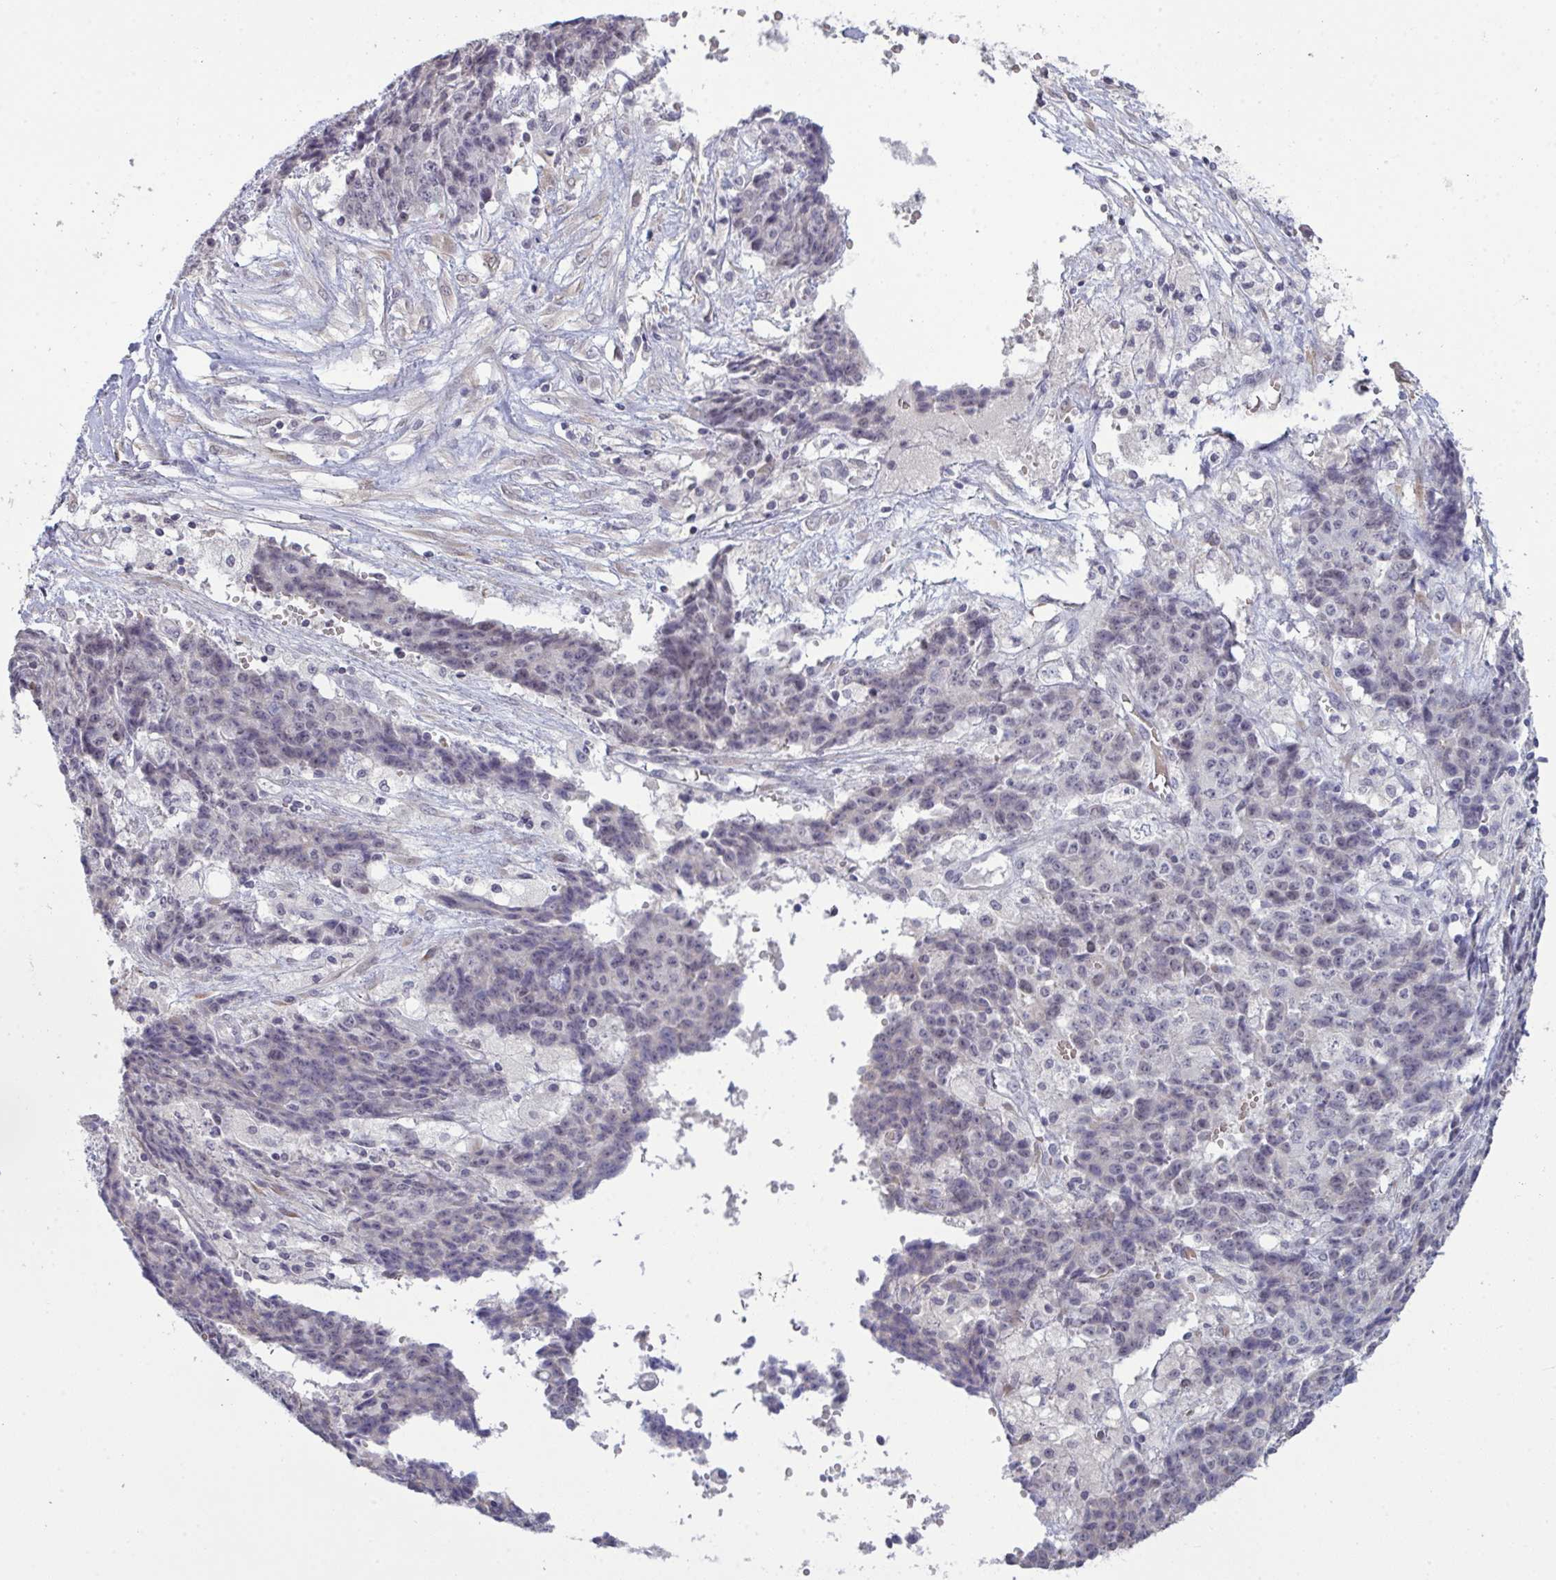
{"staining": {"intensity": "negative", "quantity": "none", "location": "none"}, "tissue": "ovarian cancer", "cell_type": "Tumor cells", "image_type": "cancer", "snomed": [{"axis": "morphology", "description": "Carcinoma, endometroid"}, {"axis": "topography", "description": "Ovary"}], "caption": "The histopathology image displays no significant staining in tumor cells of ovarian cancer (endometroid carcinoma). (DAB immunohistochemistry (IHC) with hematoxylin counter stain).", "gene": "ZNF784", "patient": {"sex": "female", "age": 42}}